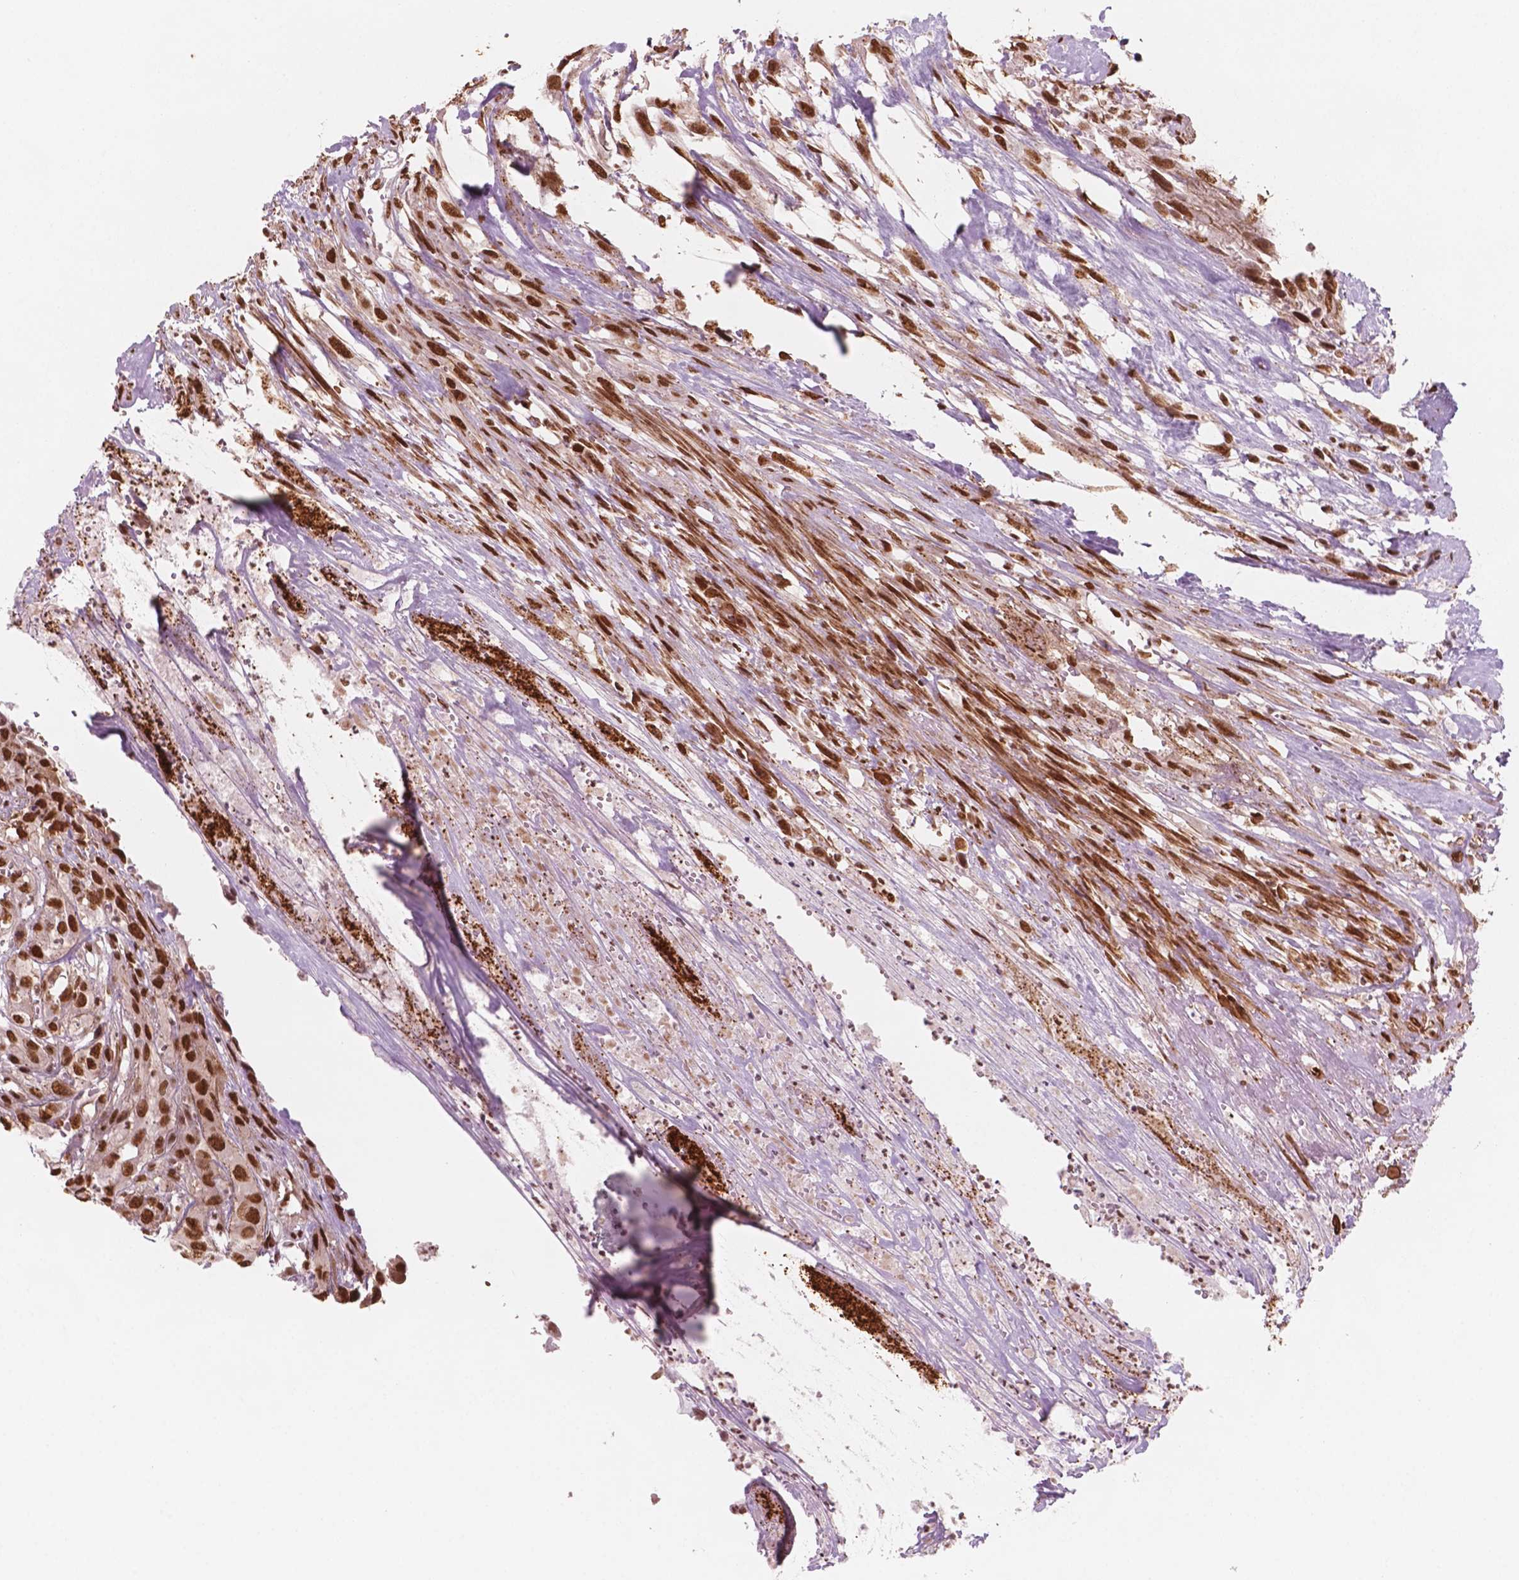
{"staining": {"intensity": "strong", "quantity": ">75%", "location": "nuclear"}, "tissue": "urothelial cancer", "cell_type": "Tumor cells", "image_type": "cancer", "snomed": [{"axis": "morphology", "description": "Urothelial carcinoma, High grade"}, {"axis": "topography", "description": "Urinary bladder"}], "caption": "Brown immunohistochemical staining in urothelial cancer exhibits strong nuclear expression in about >75% of tumor cells. (DAB (3,3'-diaminobenzidine) IHC with brightfield microscopy, high magnification).", "gene": "GTF3C5", "patient": {"sex": "male", "age": 67}}